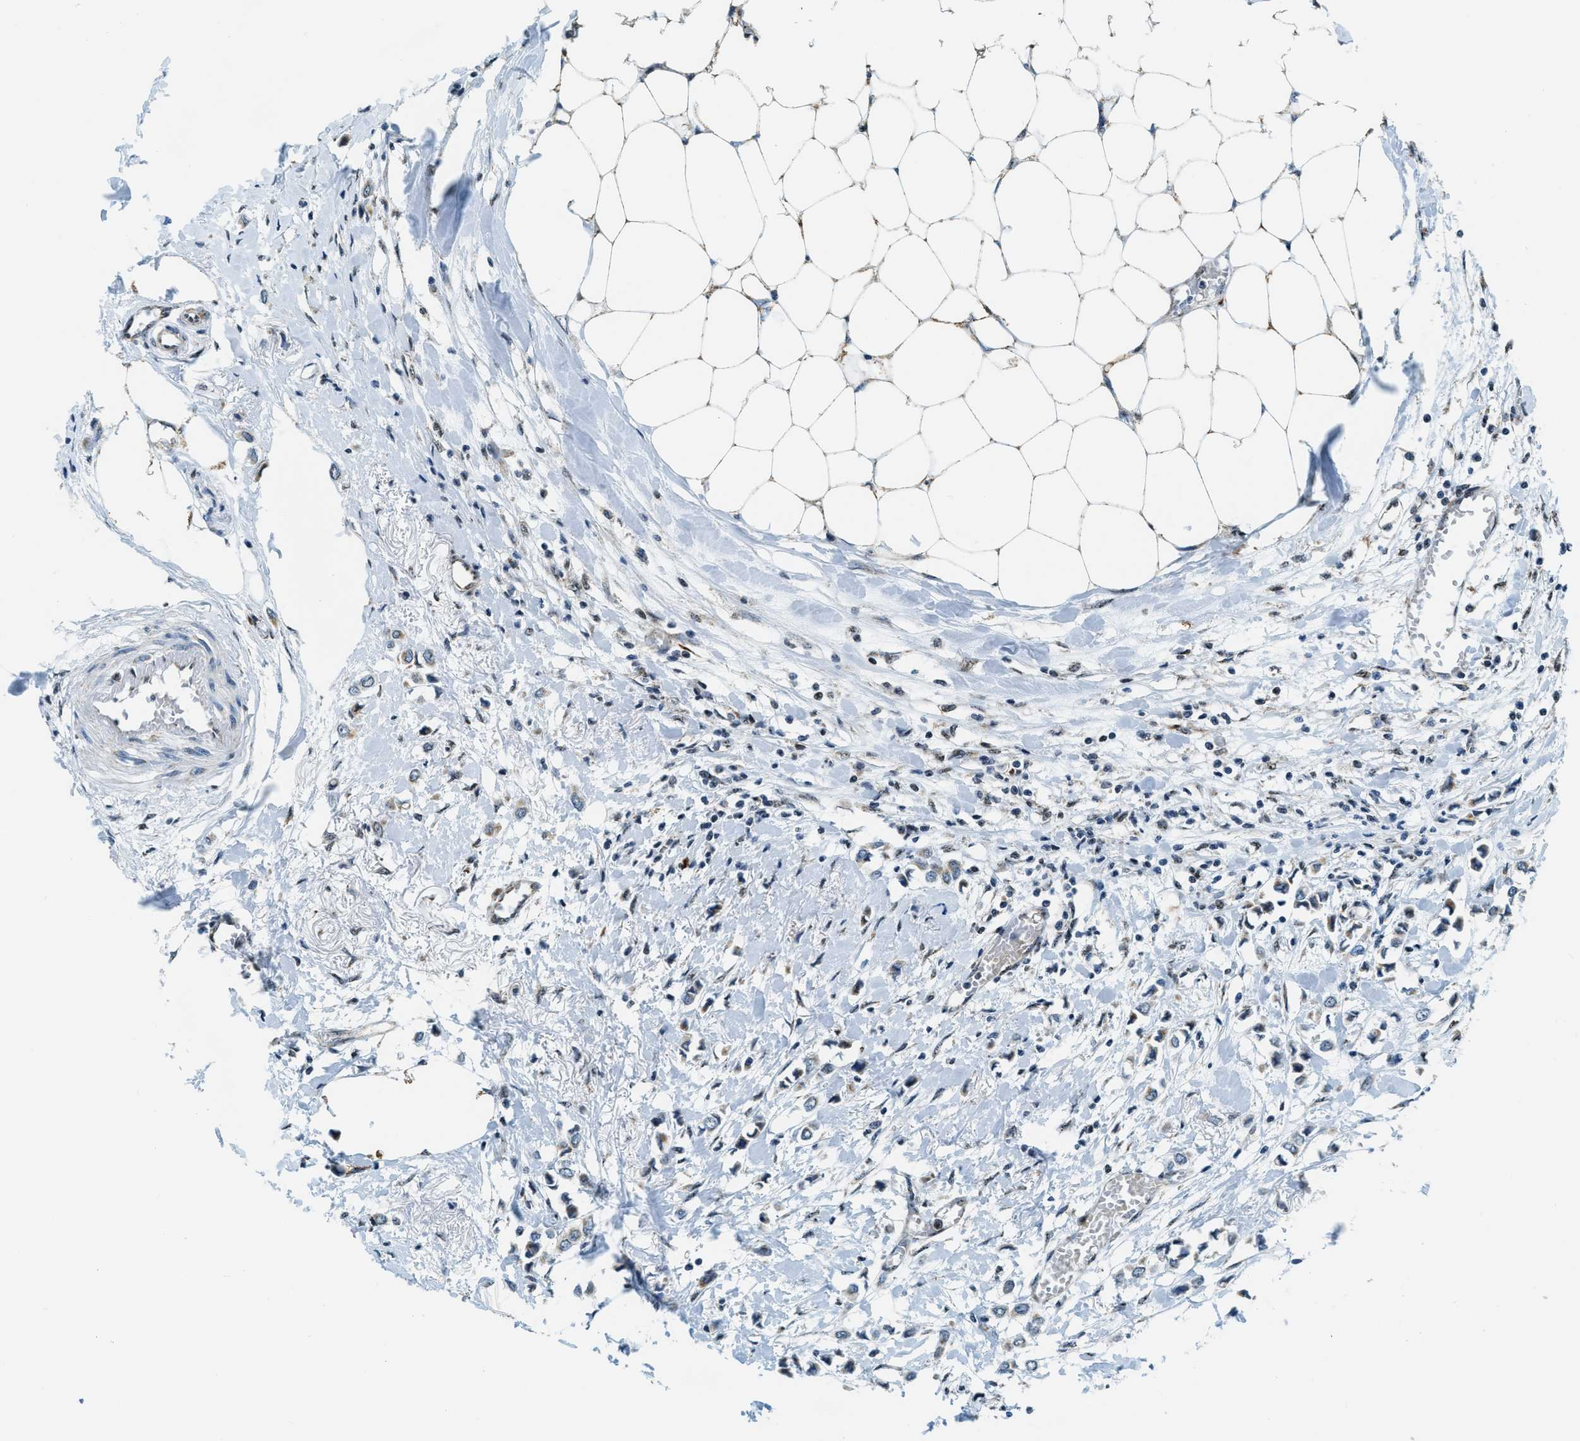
{"staining": {"intensity": "weak", "quantity": ">75%", "location": "cytoplasmic/membranous"}, "tissue": "breast cancer", "cell_type": "Tumor cells", "image_type": "cancer", "snomed": [{"axis": "morphology", "description": "Lobular carcinoma"}, {"axis": "topography", "description": "Breast"}], "caption": "Immunohistochemistry of breast cancer (lobular carcinoma) shows low levels of weak cytoplasmic/membranous positivity in about >75% of tumor cells.", "gene": "SP100", "patient": {"sex": "female", "age": 51}}